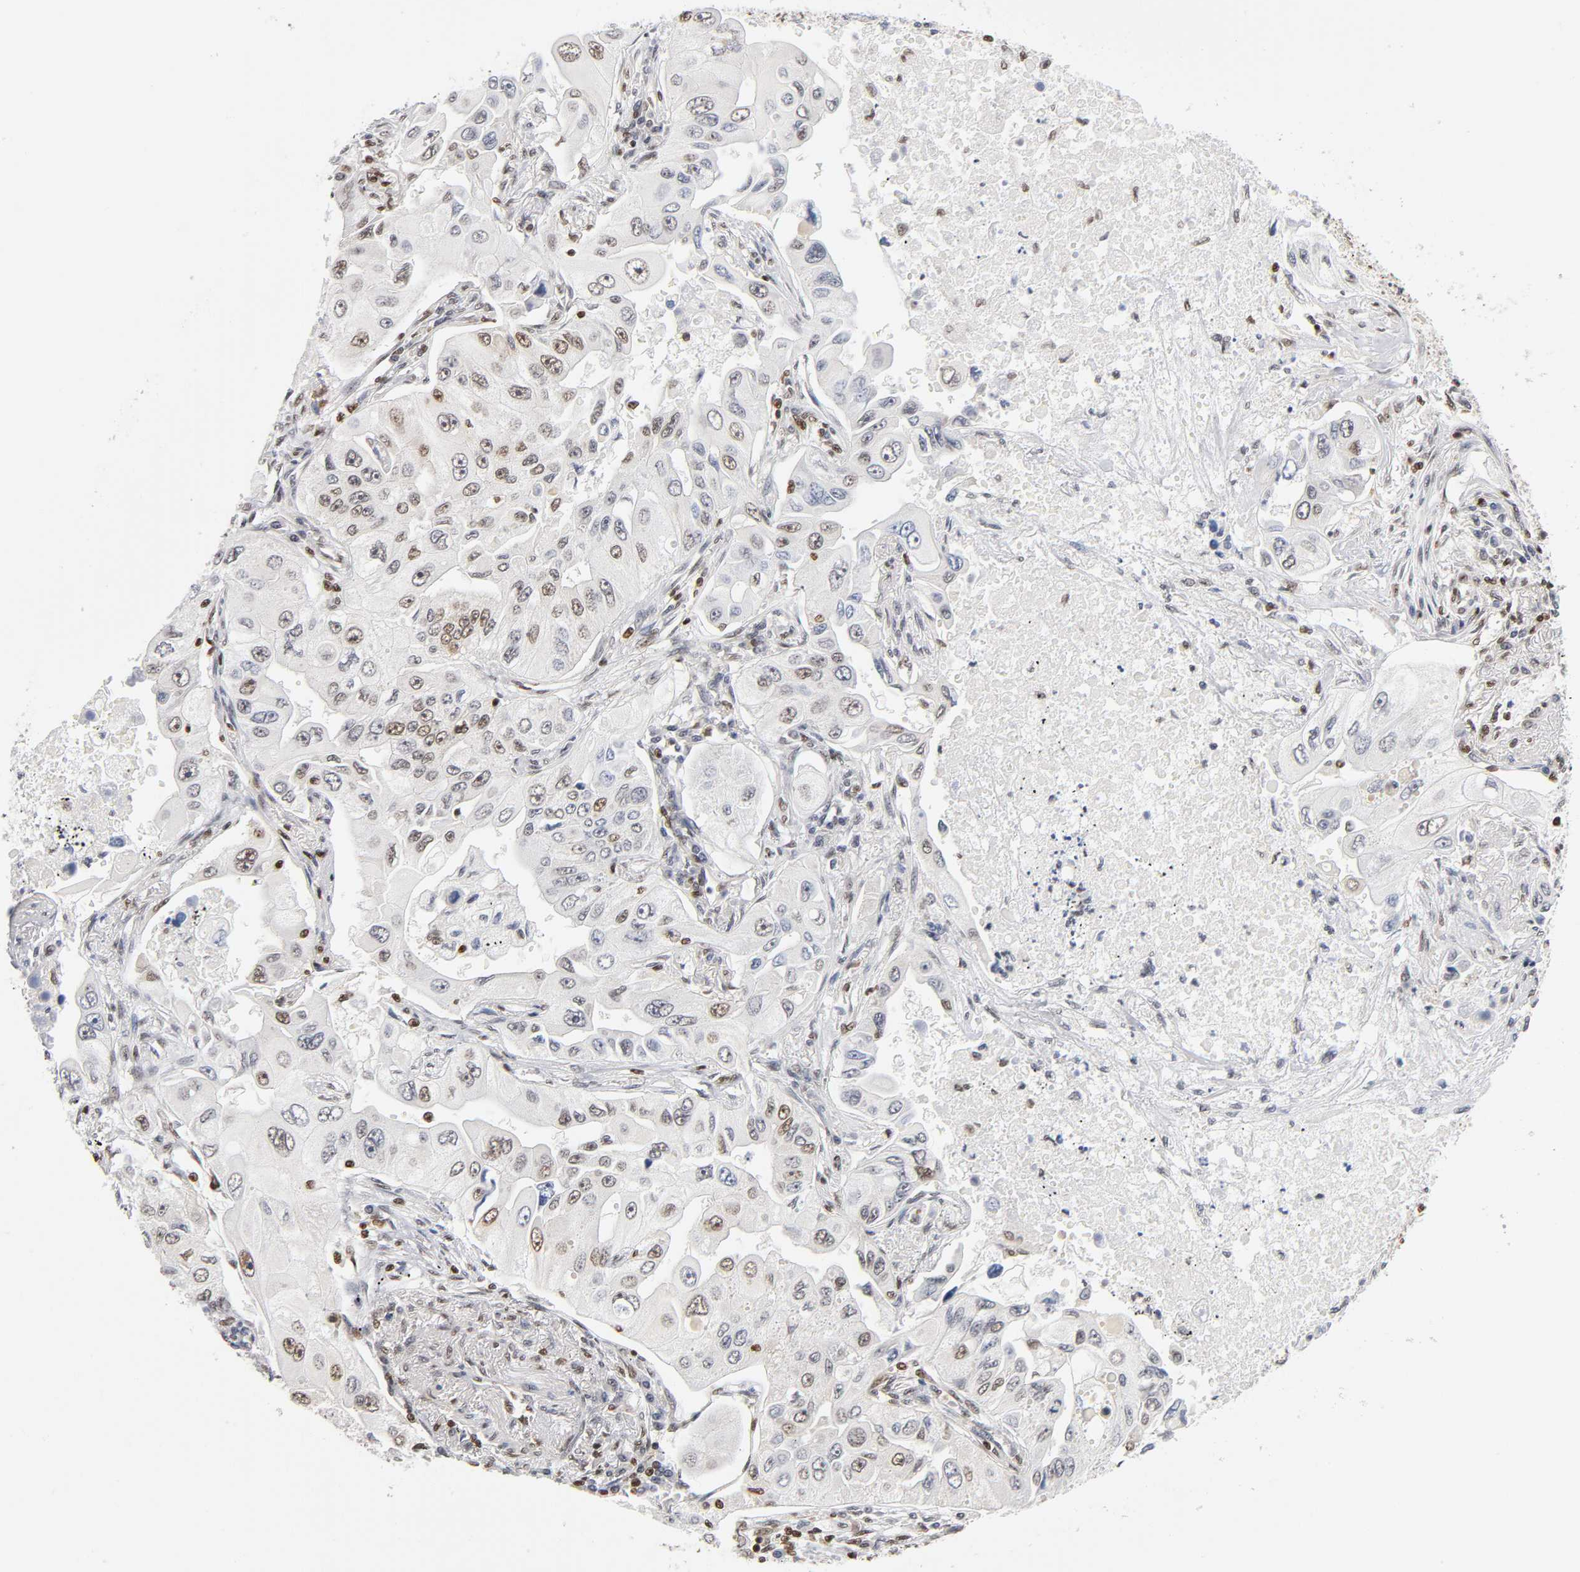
{"staining": {"intensity": "weak", "quantity": "25%-75%", "location": "nuclear"}, "tissue": "lung cancer", "cell_type": "Tumor cells", "image_type": "cancer", "snomed": [{"axis": "morphology", "description": "Adenocarcinoma, NOS"}, {"axis": "topography", "description": "Lung"}], "caption": "Adenocarcinoma (lung) was stained to show a protein in brown. There is low levels of weak nuclear expression in about 25%-75% of tumor cells.", "gene": "ILKAP", "patient": {"sex": "male", "age": 84}}